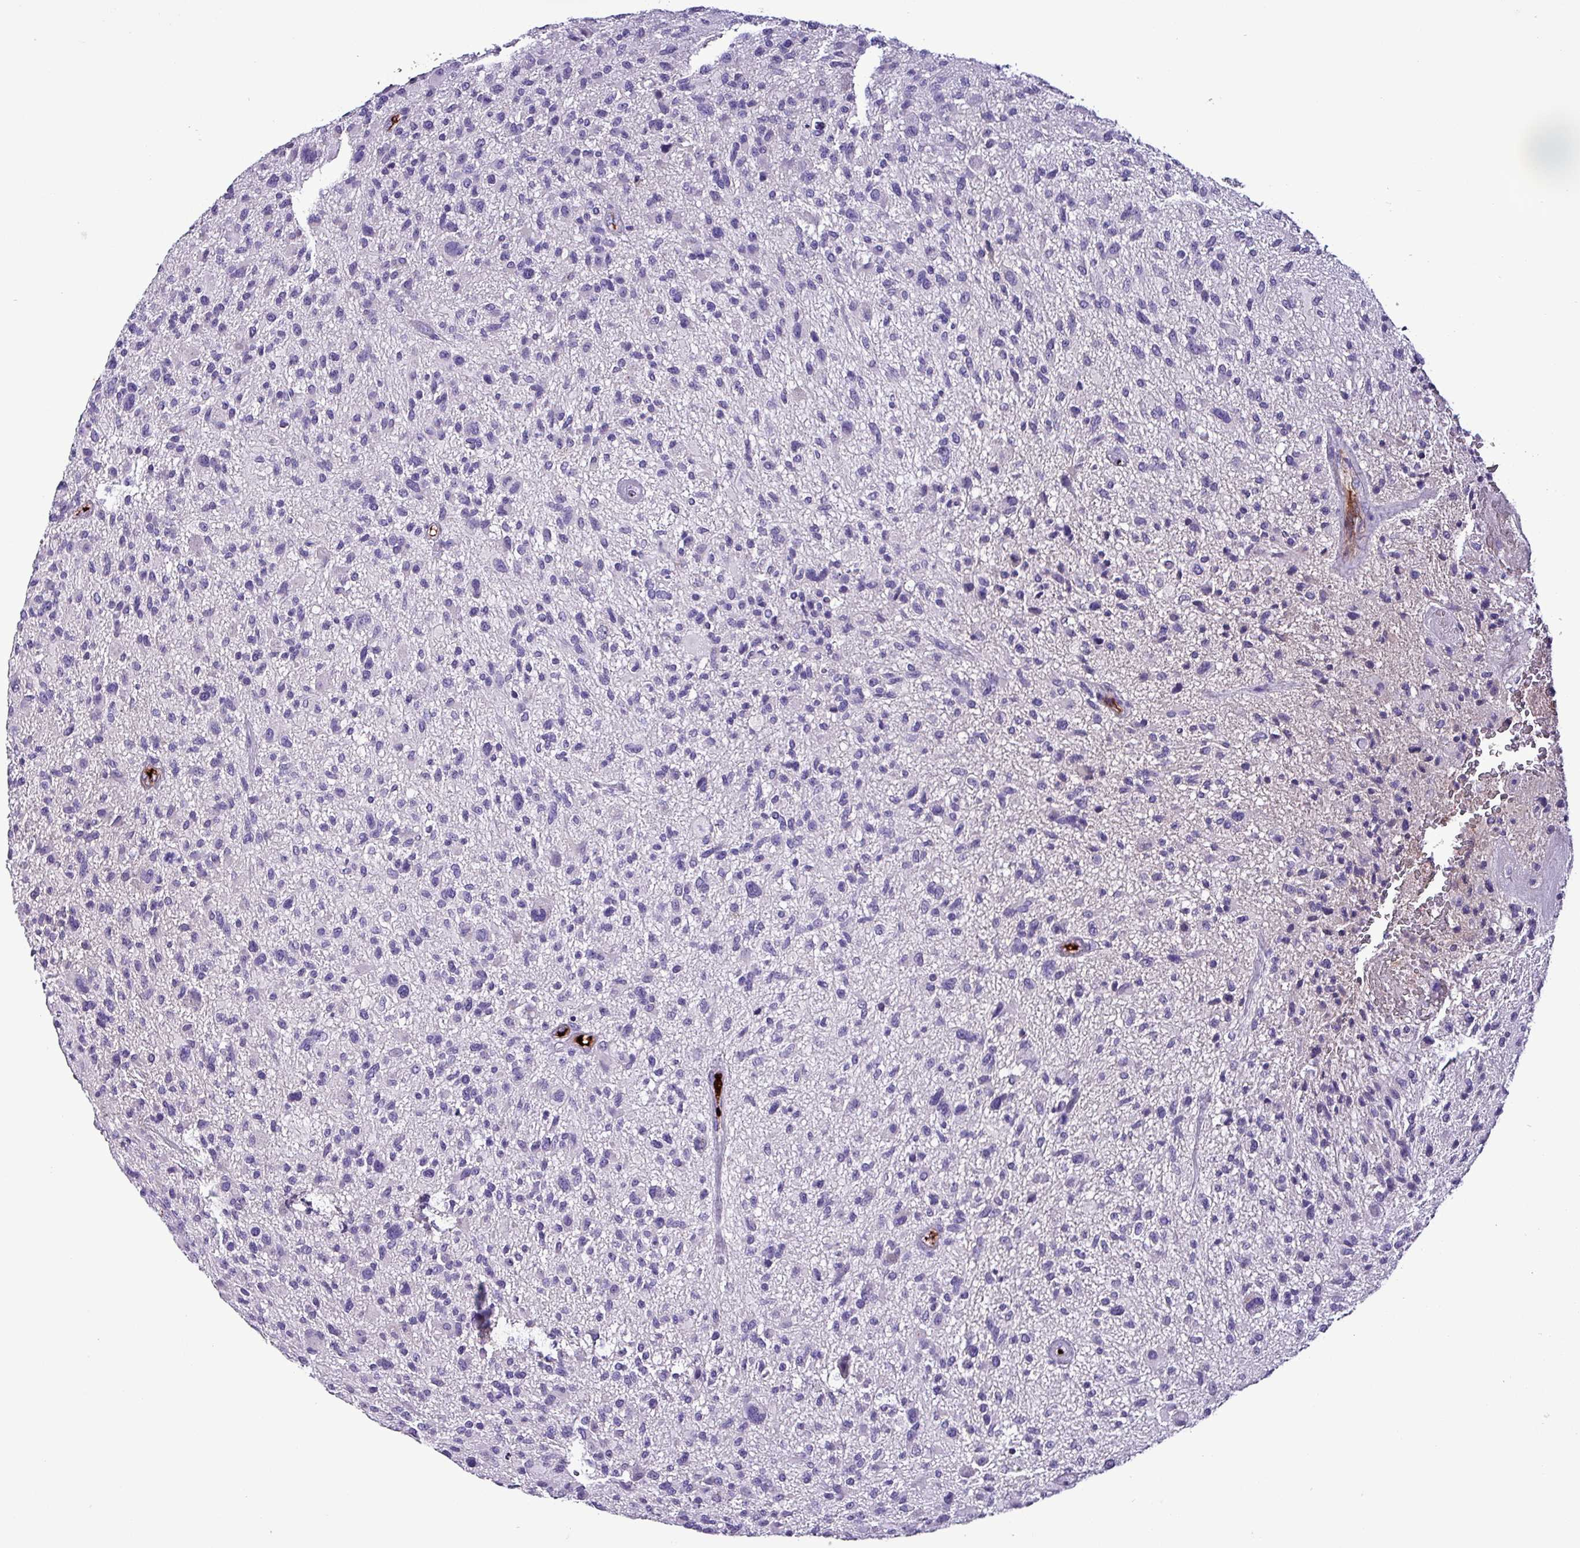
{"staining": {"intensity": "negative", "quantity": "none", "location": "none"}, "tissue": "glioma", "cell_type": "Tumor cells", "image_type": "cancer", "snomed": [{"axis": "morphology", "description": "Glioma, malignant, High grade"}, {"axis": "topography", "description": "Brain"}], "caption": "Tumor cells show no significant protein staining in glioma.", "gene": "HP", "patient": {"sex": "male", "age": 47}}